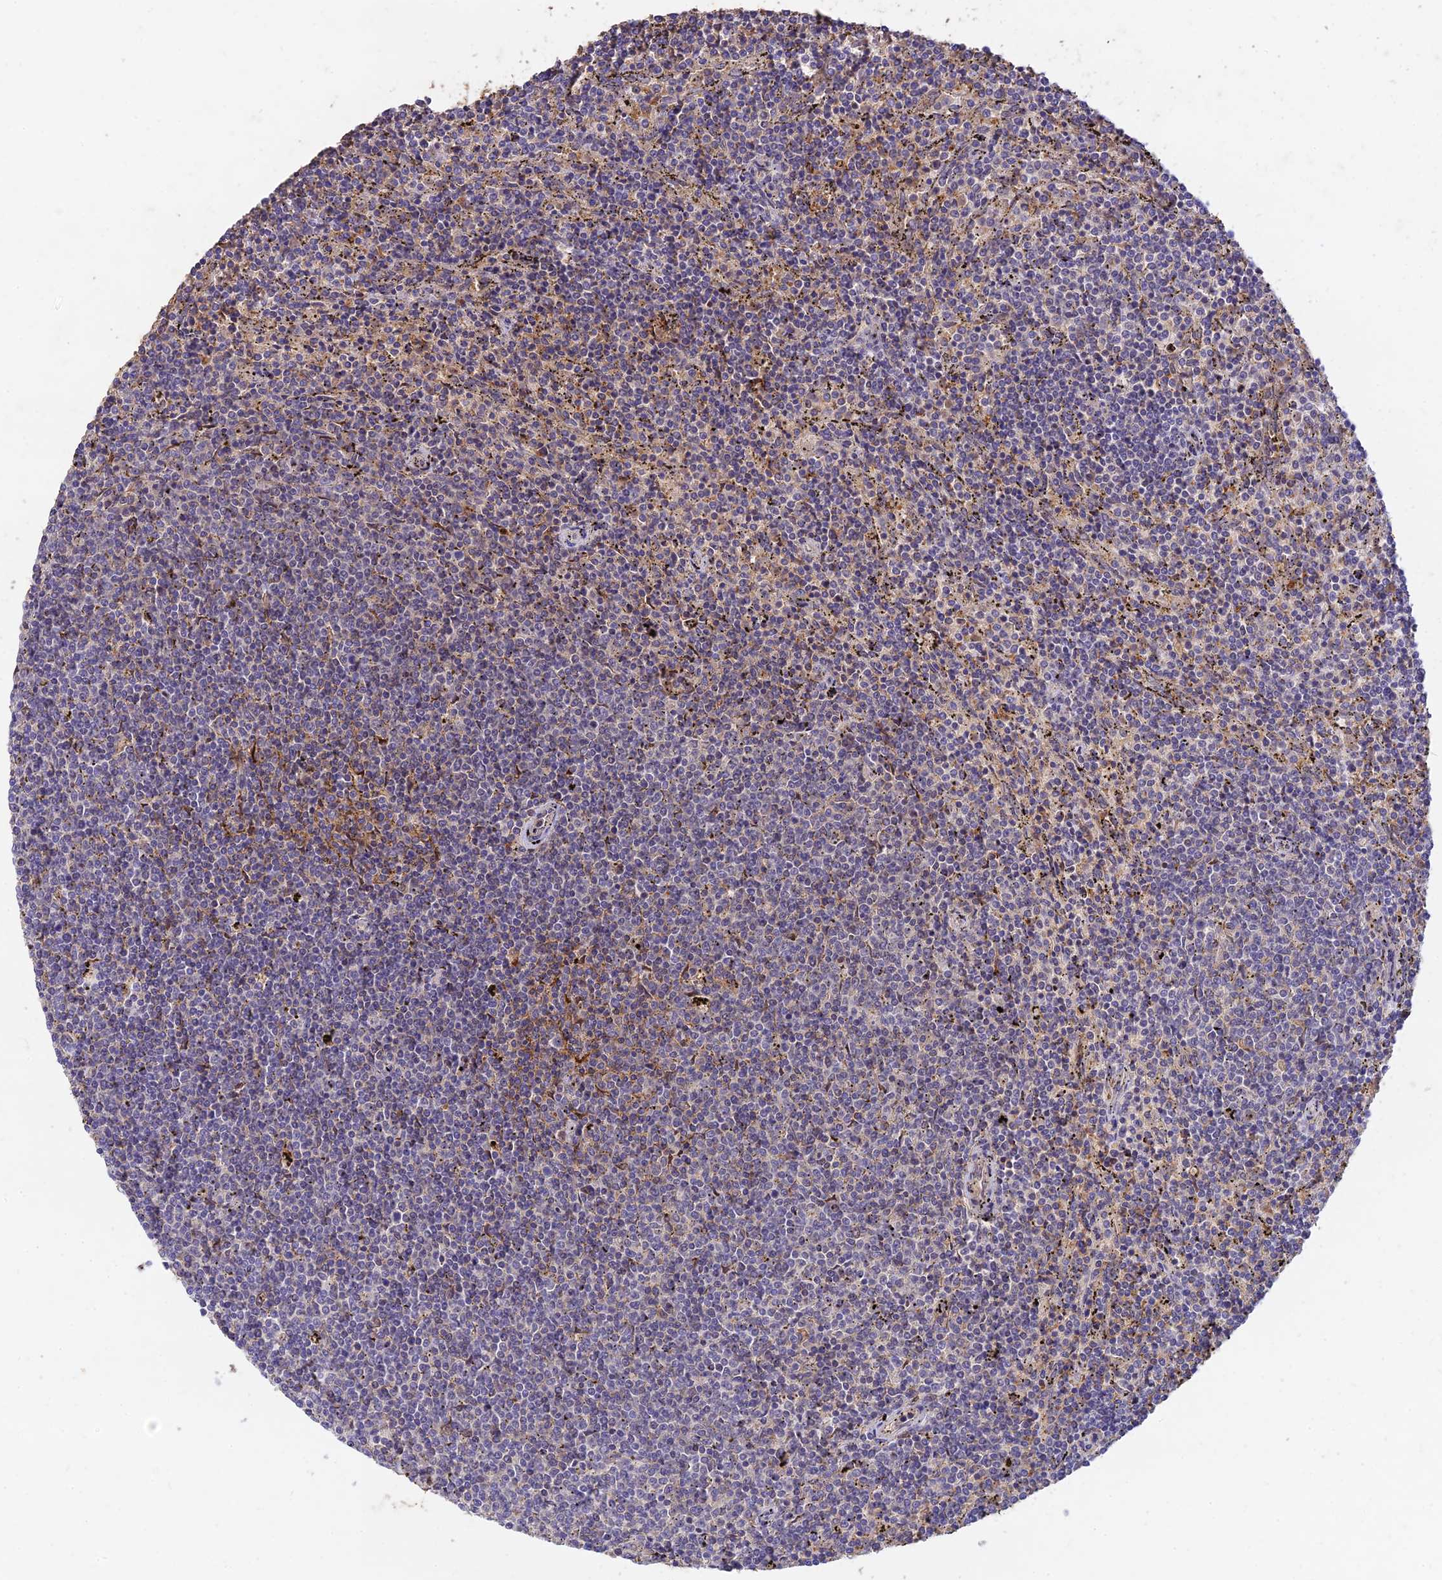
{"staining": {"intensity": "negative", "quantity": "none", "location": "none"}, "tissue": "lymphoma", "cell_type": "Tumor cells", "image_type": "cancer", "snomed": [{"axis": "morphology", "description": "Malignant lymphoma, non-Hodgkin's type, Low grade"}, {"axis": "topography", "description": "Spleen"}], "caption": "Histopathology image shows no significant protein expression in tumor cells of lymphoma.", "gene": "ACSM5", "patient": {"sex": "female", "age": 50}}